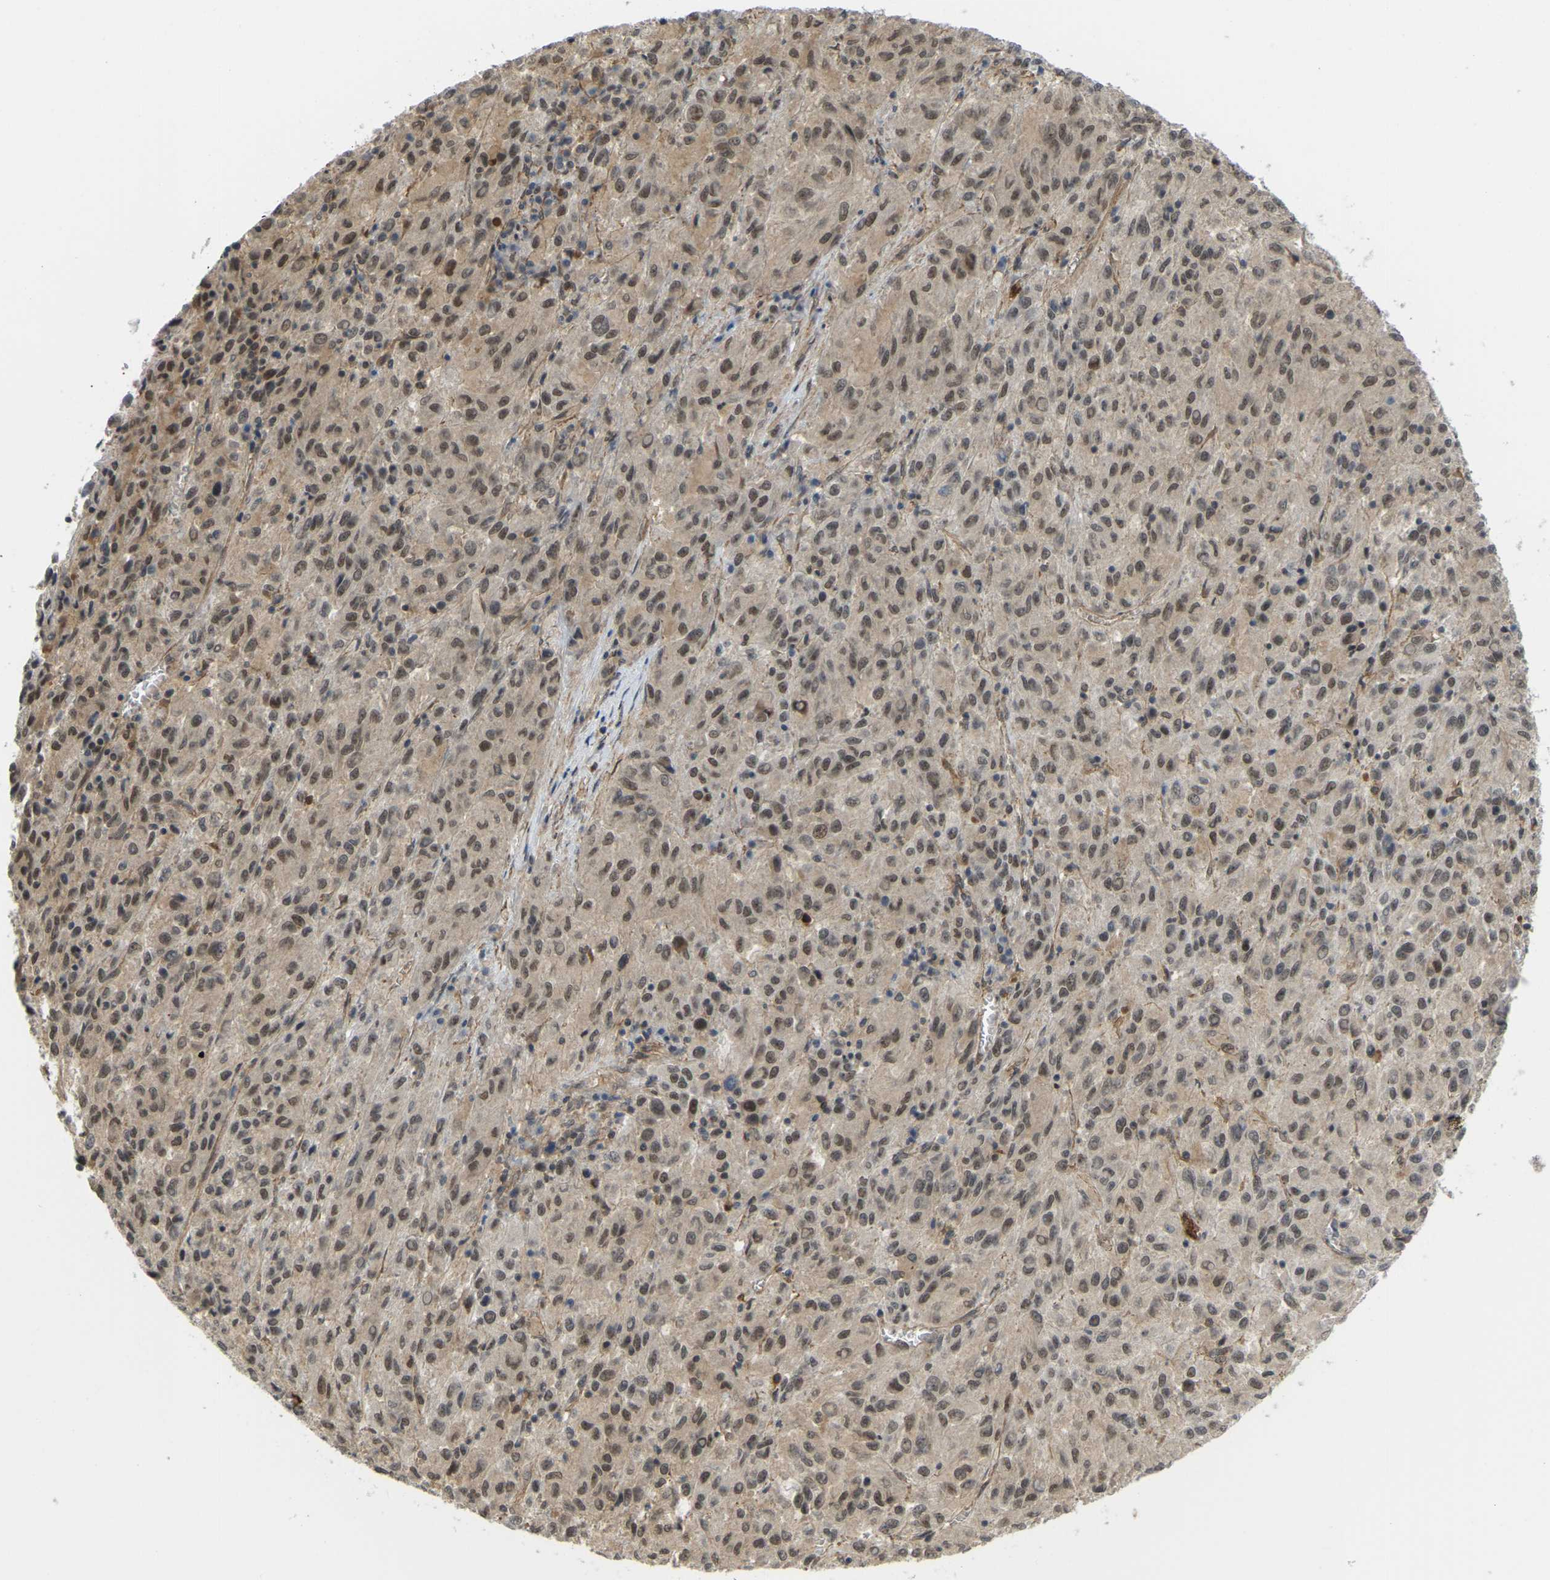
{"staining": {"intensity": "moderate", "quantity": ">75%", "location": "nuclear"}, "tissue": "melanoma", "cell_type": "Tumor cells", "image_type": "cancer", "snomed": [{"axis": "morphology", "description": "Malignant melanoma, Metastatic site"}, {"axis": "topography", "description": "Lung"}], "caption": "Immunohistochemistry (IHC) image of human melanoma stained for a protein (brown), which displays medium levels of moderate nuclear staining in about >75% of tumor cells.", "gene": "SERPINB5", "patient": {"sex": "male", "age": 64}}